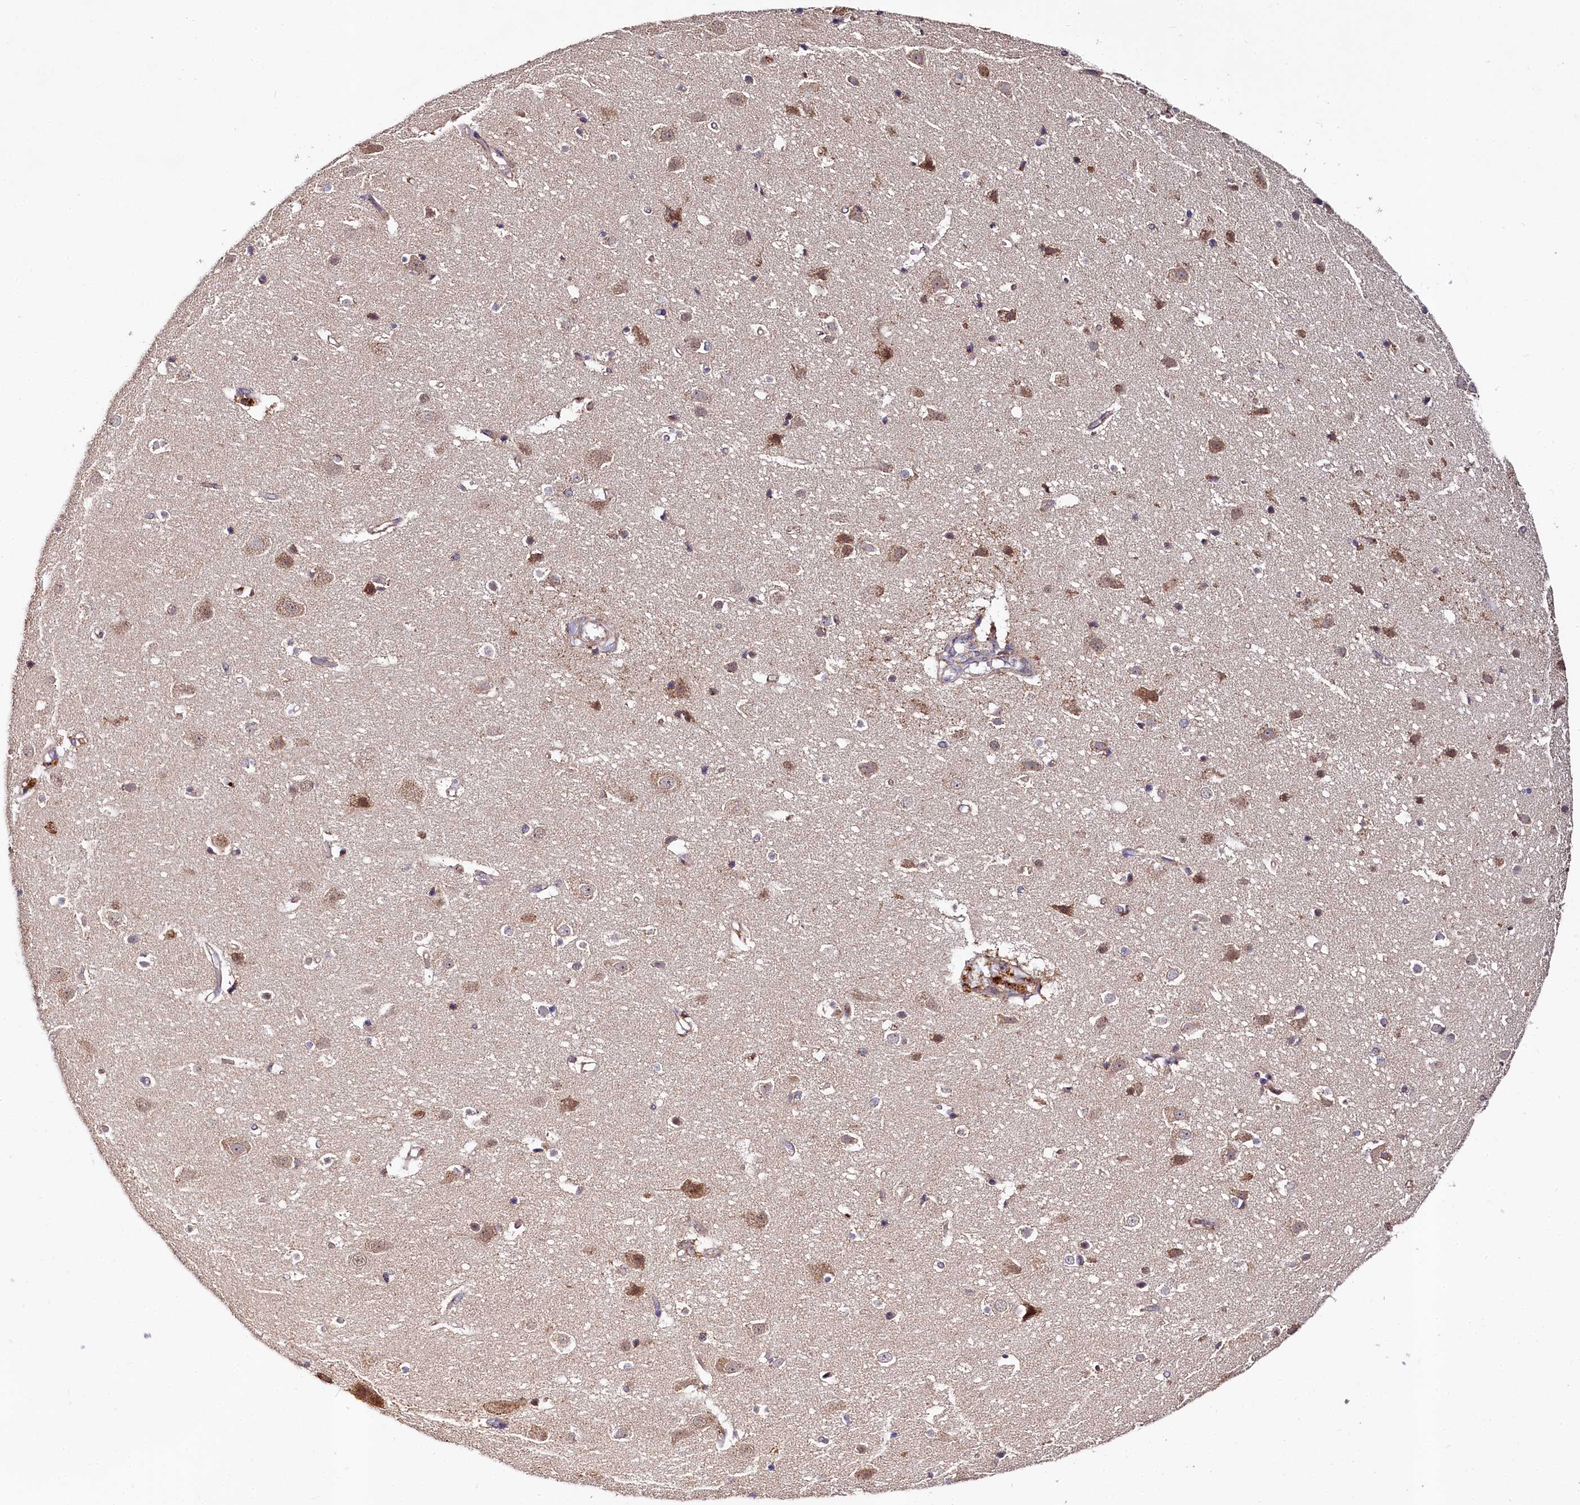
{"staining": {"intensity": "weak", "quantity": ">75%", "location": "cytoplasmic/membranous"}, "tissue": "cerebral cortex", "cell_type": "Endothelial cells", "image_type": "normal", "snomed": [{"axis": "morphology", "description": "Normal tissue, NOS"}, {"axis": "topography", "description": "Cerebral cortex"}], "caption": "Brown immunohistochemical staining in unremarkable human cerebral cortex reveals weak cytoplasmic/membranous staining in approximately >75% of endothelial cells. The staining was performed using DAB (3,3'-diaminobenzidine) to visualize the protein expression in brown, while the nuclei were stained in blue with hematoxylin (Magnification: 20x).", "gene": "SPRYD3", "patient": {"sex": "male", "age": 54}}